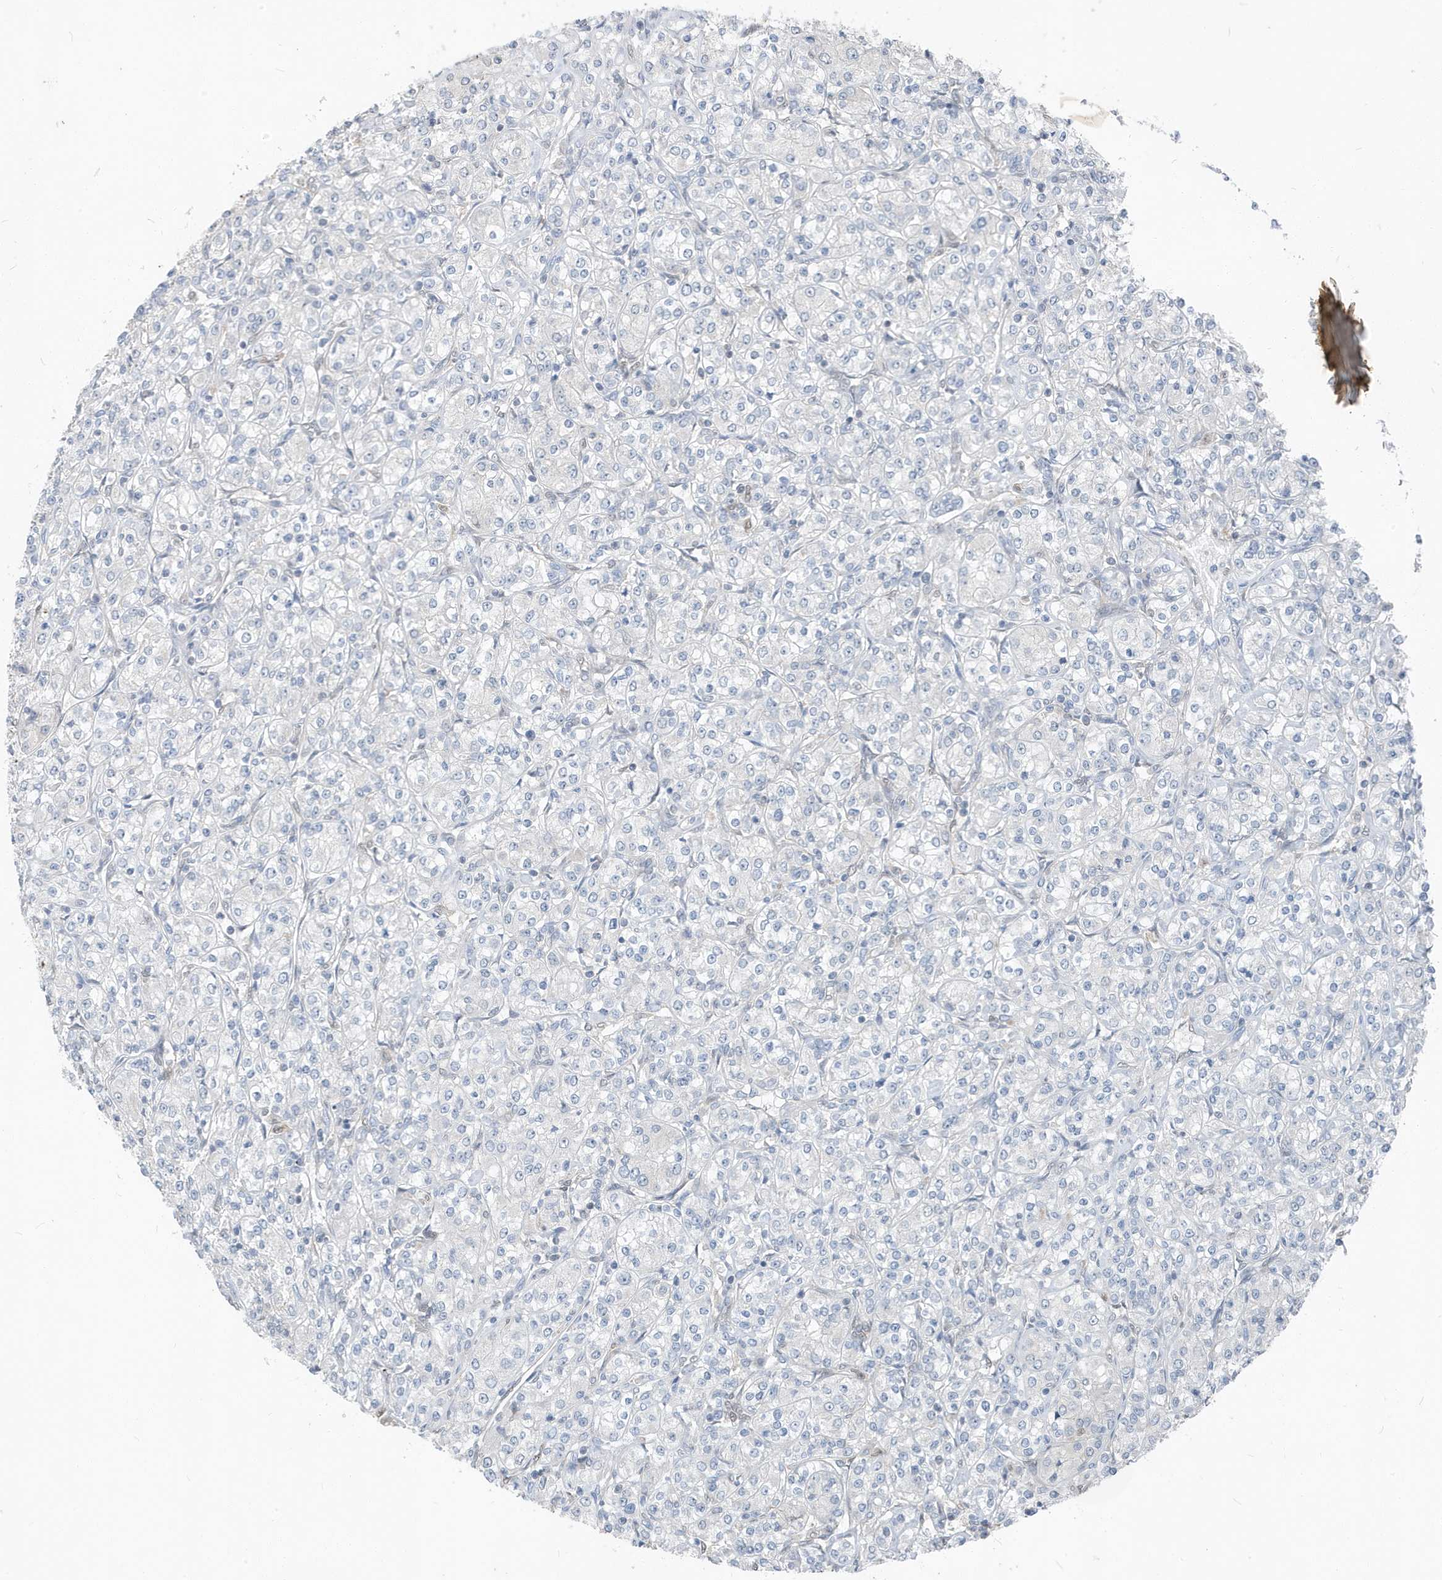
{"staining": {"intensity": "negative", "quantity": "none", "location": "none"}, "tissue": "renal cancer", "cell_type": "Tumor cells", "image_type": "cancer", "snomed": [{"axis": "morphology", "description": "Adenocarcinoma, NOS"}, {"axis": "topography", "description": "Kidney"}], "caption": "The immunohistochemistry (IHC) photomicrograph has no significant staining in tumor cells of renal cancer tissue. (DAB immunohistochemistry (IHC) with hematoxylin counter stain).", "gene": "NCOA7", "patient": {"sex": "male", "age": 77}}